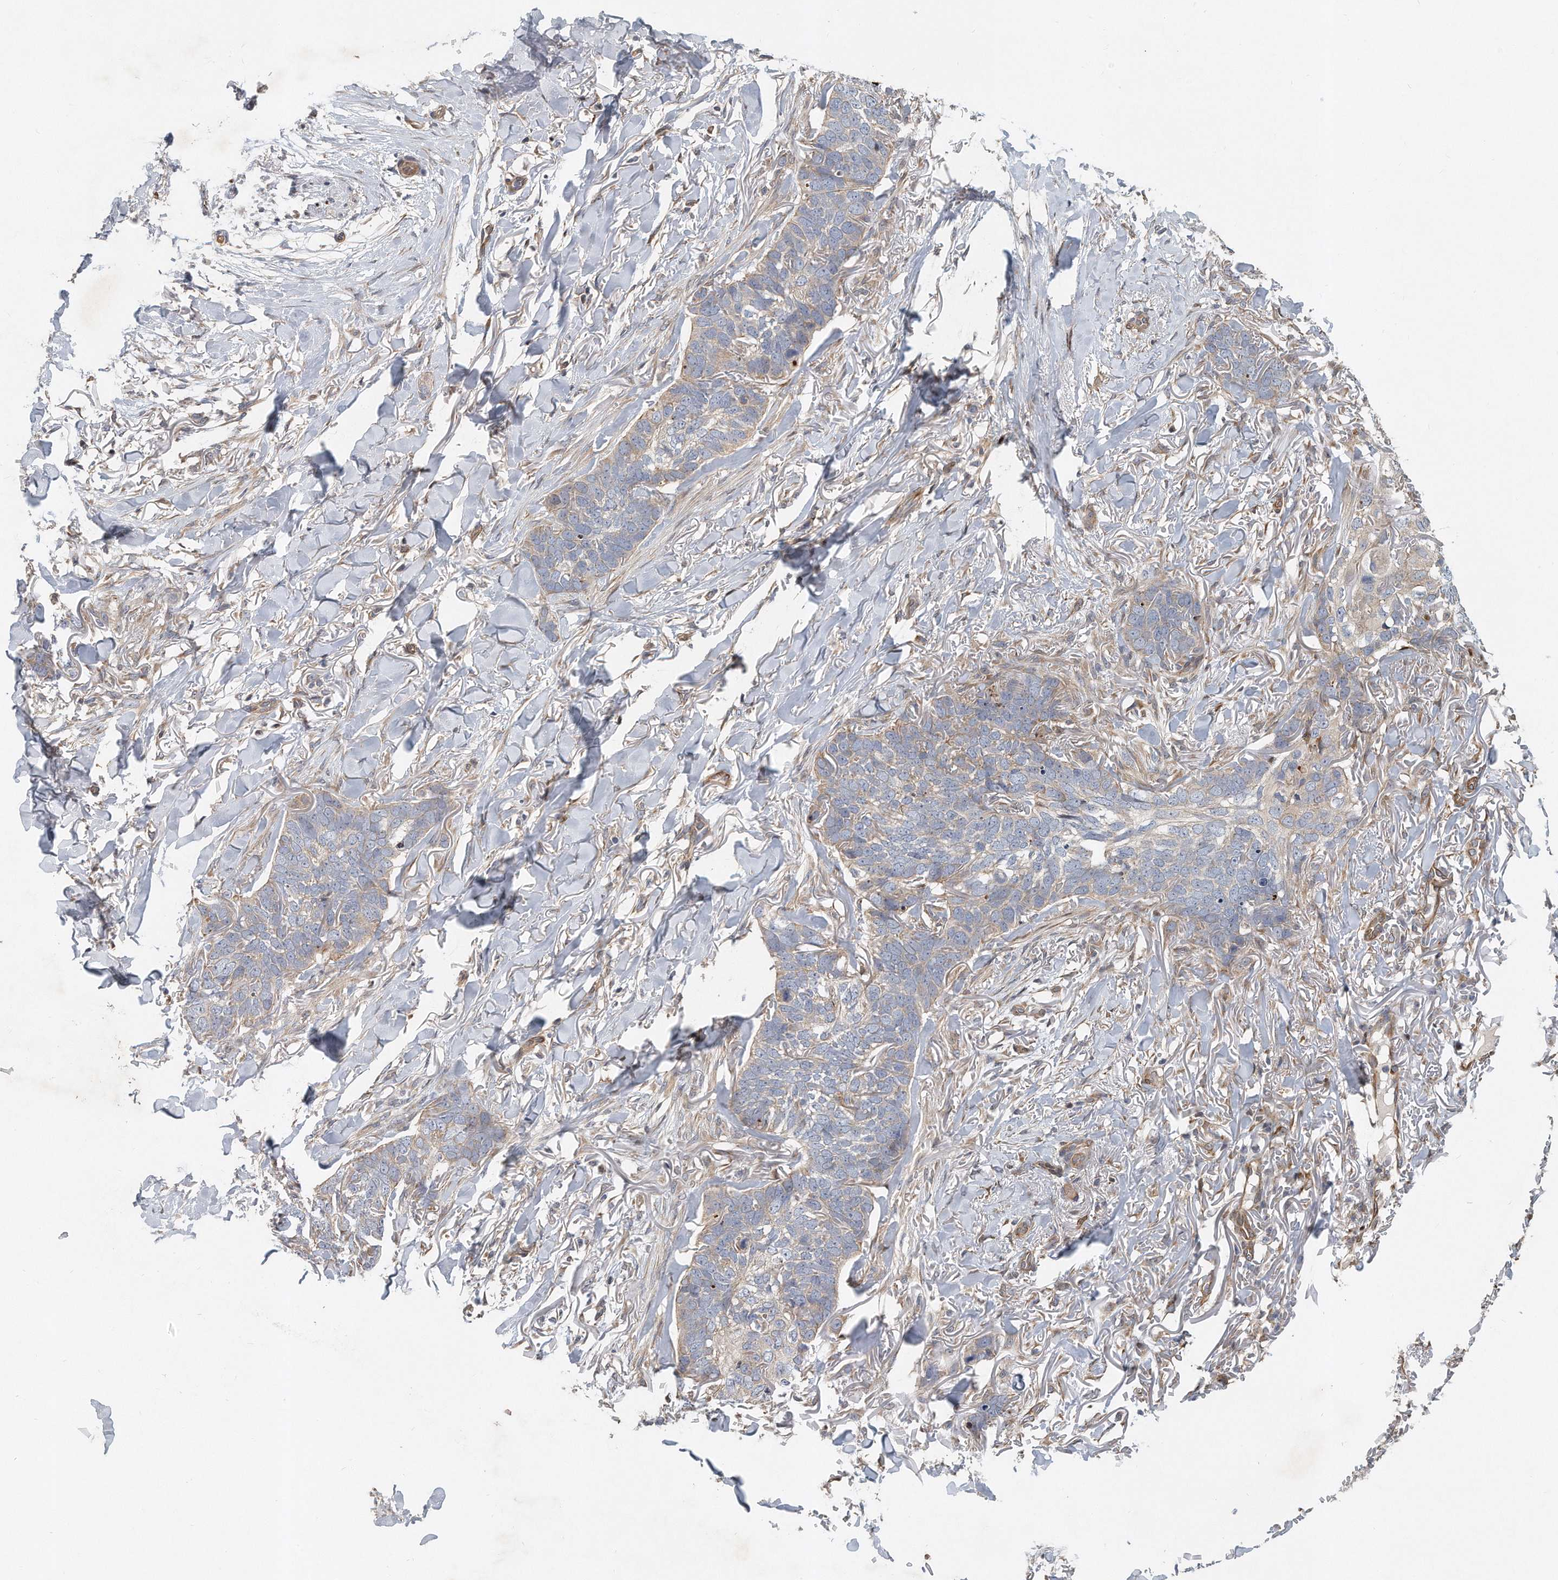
{"staining": {"intensity": "weak", "quantity": "<25%", "location": "cytoplasmic/membranous"}, "tissue": "skin cancer", "cell_type": "Tumor cells", "image_type": "cancer", "snomed": [{"axis": "morphology", "description": "Normal tissue, NOS"}, {"axis": "morphology", "description": "Basal cell carcinoma"}, {"axis": "topography", "description": "Skin"}], "caption": "An image of basal cell carcinoma (skin) stained for a protein exhibits no brown staining in tumor cells.", "gene": "PCDH8", "patient": {"sex": "male", "age": 77}}